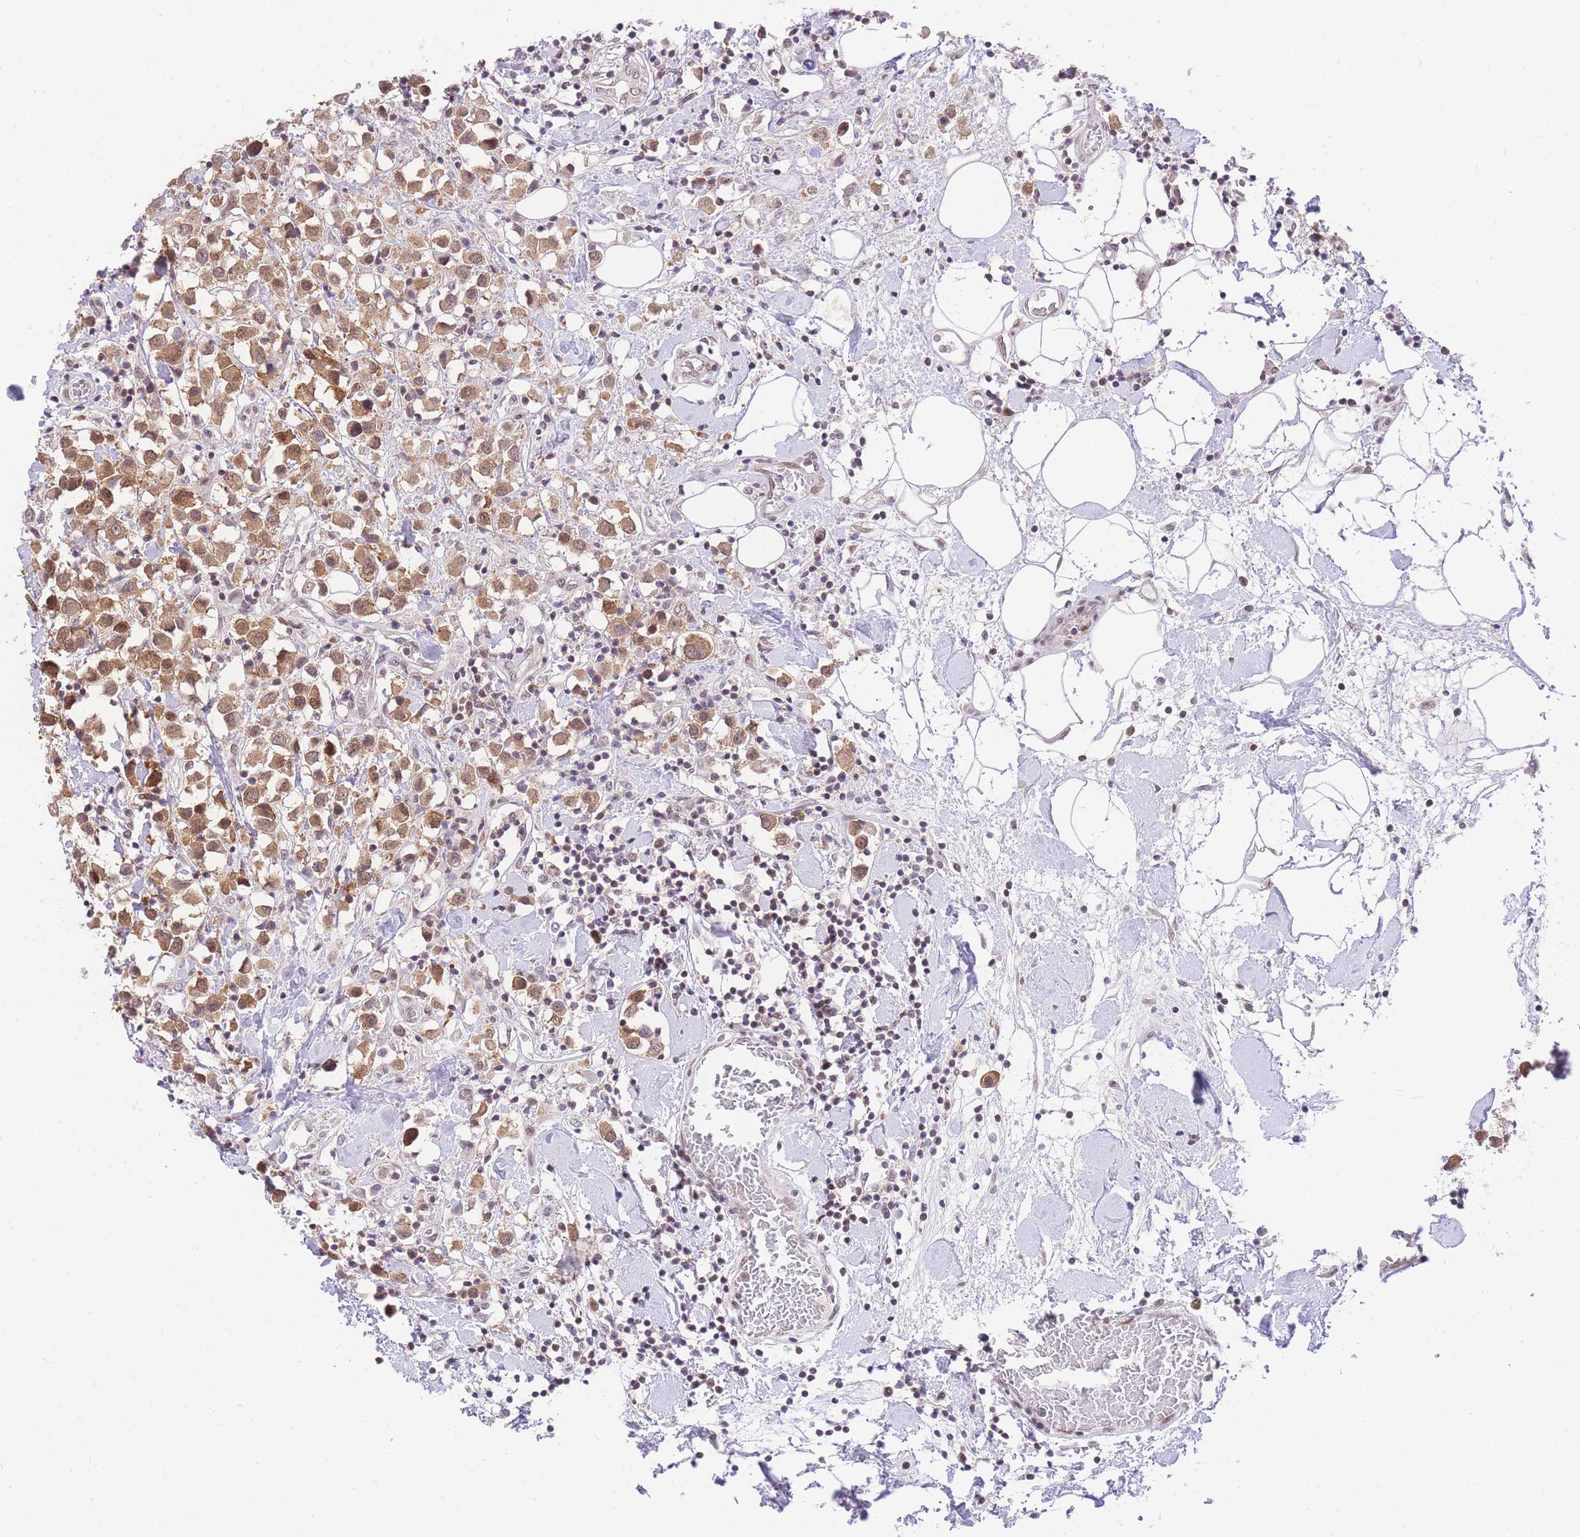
{"staining": {"intensity": "moderate", "quantity": ">75%", "location": "cytoplasmic/membranous"}, "tissue": "breast cancer", "cell_type": "Tumor cells", "image_type": "cancer", "snomed": [{"axis": "morphology", "description": "Duct carcinoma"}, {"axis": "topography", "description": "Breast"}], "caption": "This is a histology image of immunohistochemistry staining of breast cancer (invasive ductal carcinoma), which shows moderate expression in the cytoplasmic/membranous of tumor cells.", "gene": "STK39", "patient": {"sex": "female", "age": 61}}